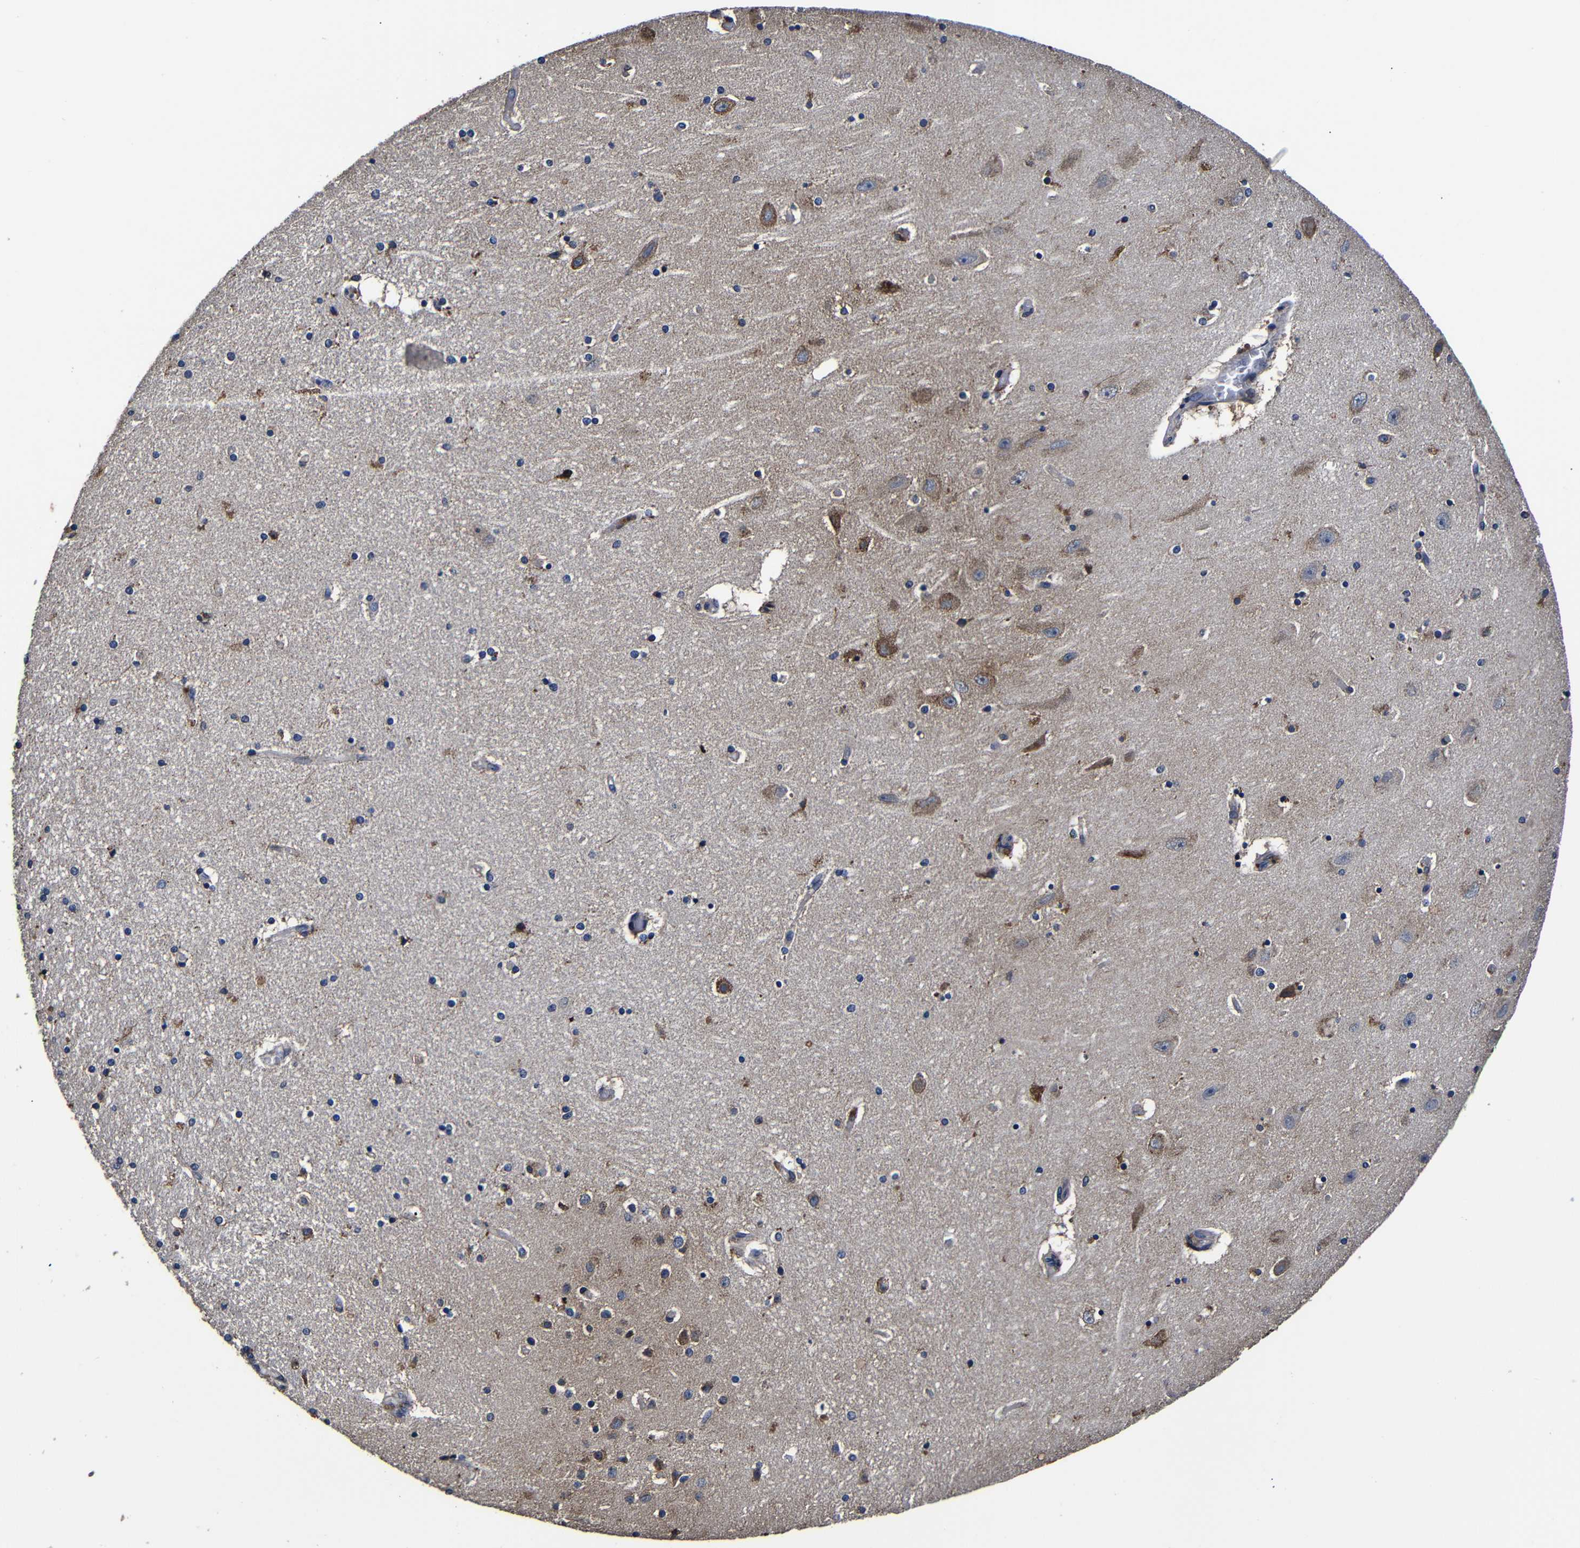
{"staining": {"intensity": "moderate", "quantity": "25%-75%", "location": "cytoplasmic/membranous"}, "tissue": "hippocampus", "cell_type": "Glial cells", "image_type": "normal", "snomed": [{"axis": "morphology", "description": "Normal tissue, NOS"}, {"axis": "topography", "description": "Hippocampus"}], "caption": "Hippocampus stained with a brown dye reveals moderate cytoplasmic/membranous positive positivity in about 25%-75% of glial cells.", "gene": "SCN9A", "patient": {"sex": "female", "age": 54}}